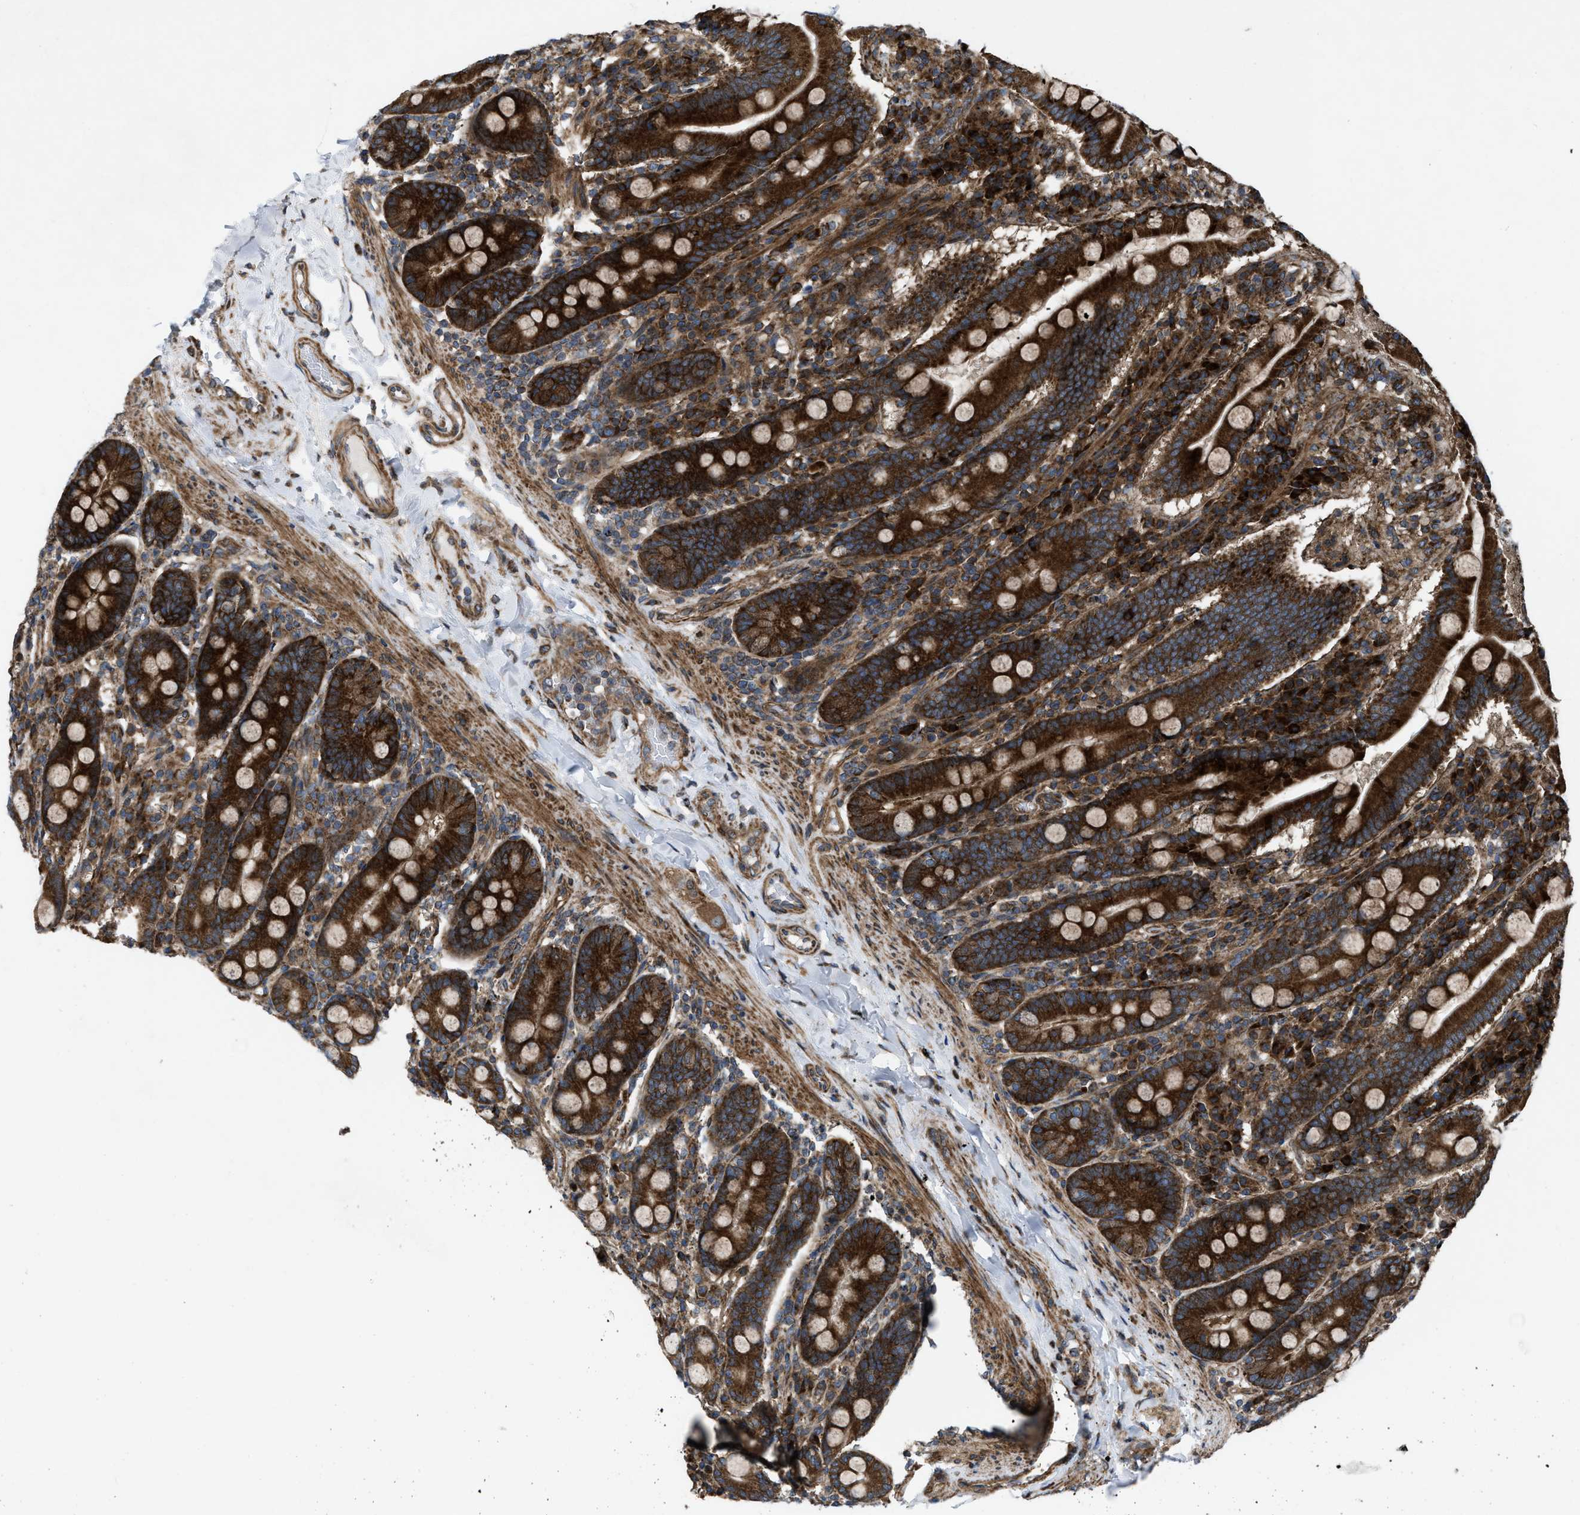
{"staining": {"intensity": "strong", "quantity": ">75%", "location": "cytoplasmic/membranous"}, "tissue": "duodenum", "cell_type": "Glandular cells", "image_type": "normal", "snomed": [{"axis": "morphology", "description": "Normal tissue, NOS"}, {"axis": "topography", "description": "Duodenum"}], "caption": "Duodenum stained for a protein exhibits strong cytoplasmic/membranous positivity in glandular cells. (Brightfield microscopy of DAB IHC at high magnification).", "gene": "PER3", "patient": {"sex": "male", "age": 50}}